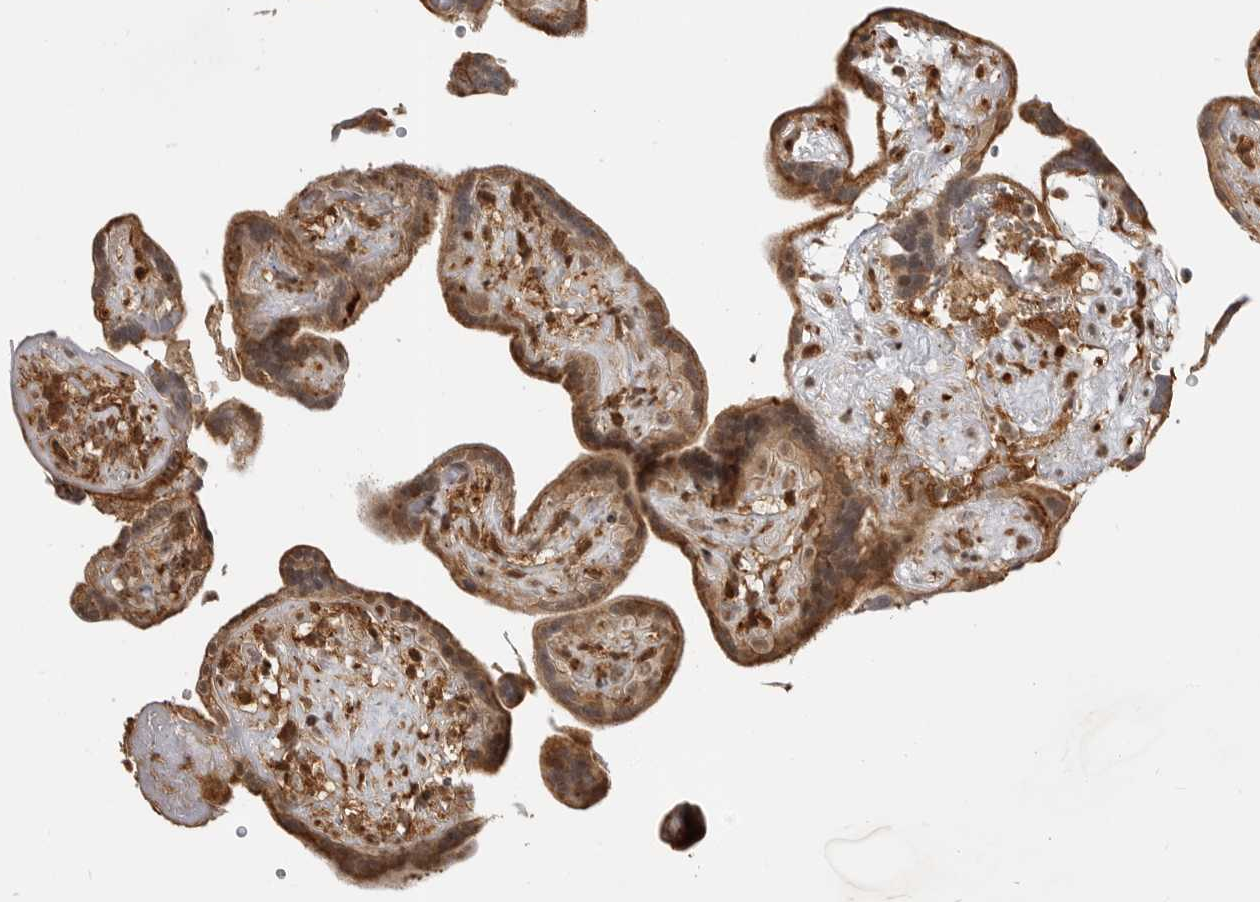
{"staining": {"intensity": "strong", "quantity": ">75%", "location": "cytoplasmic/membranous,nuclear"}, "tissue": "placenta", "cell_type": "Decidual cells", "image_type": "normal", "snomed": [{"axis": "morphology", "description": "Normal tissue, NOS"}, {"axis": "topography", "description": "Placenta"}], "caption": "Protein expression by IHC displays strong cytoplasmic/membranous,nuclear staining in approximately >75% of decidual cells in benign placenta. The staining was performed using DAB, with brown indicating positive protein expression. Nuclei are stained blue with hematoxylin.", "gene": "BMP2K", "patient": {"sex": "female", "age": 30}}